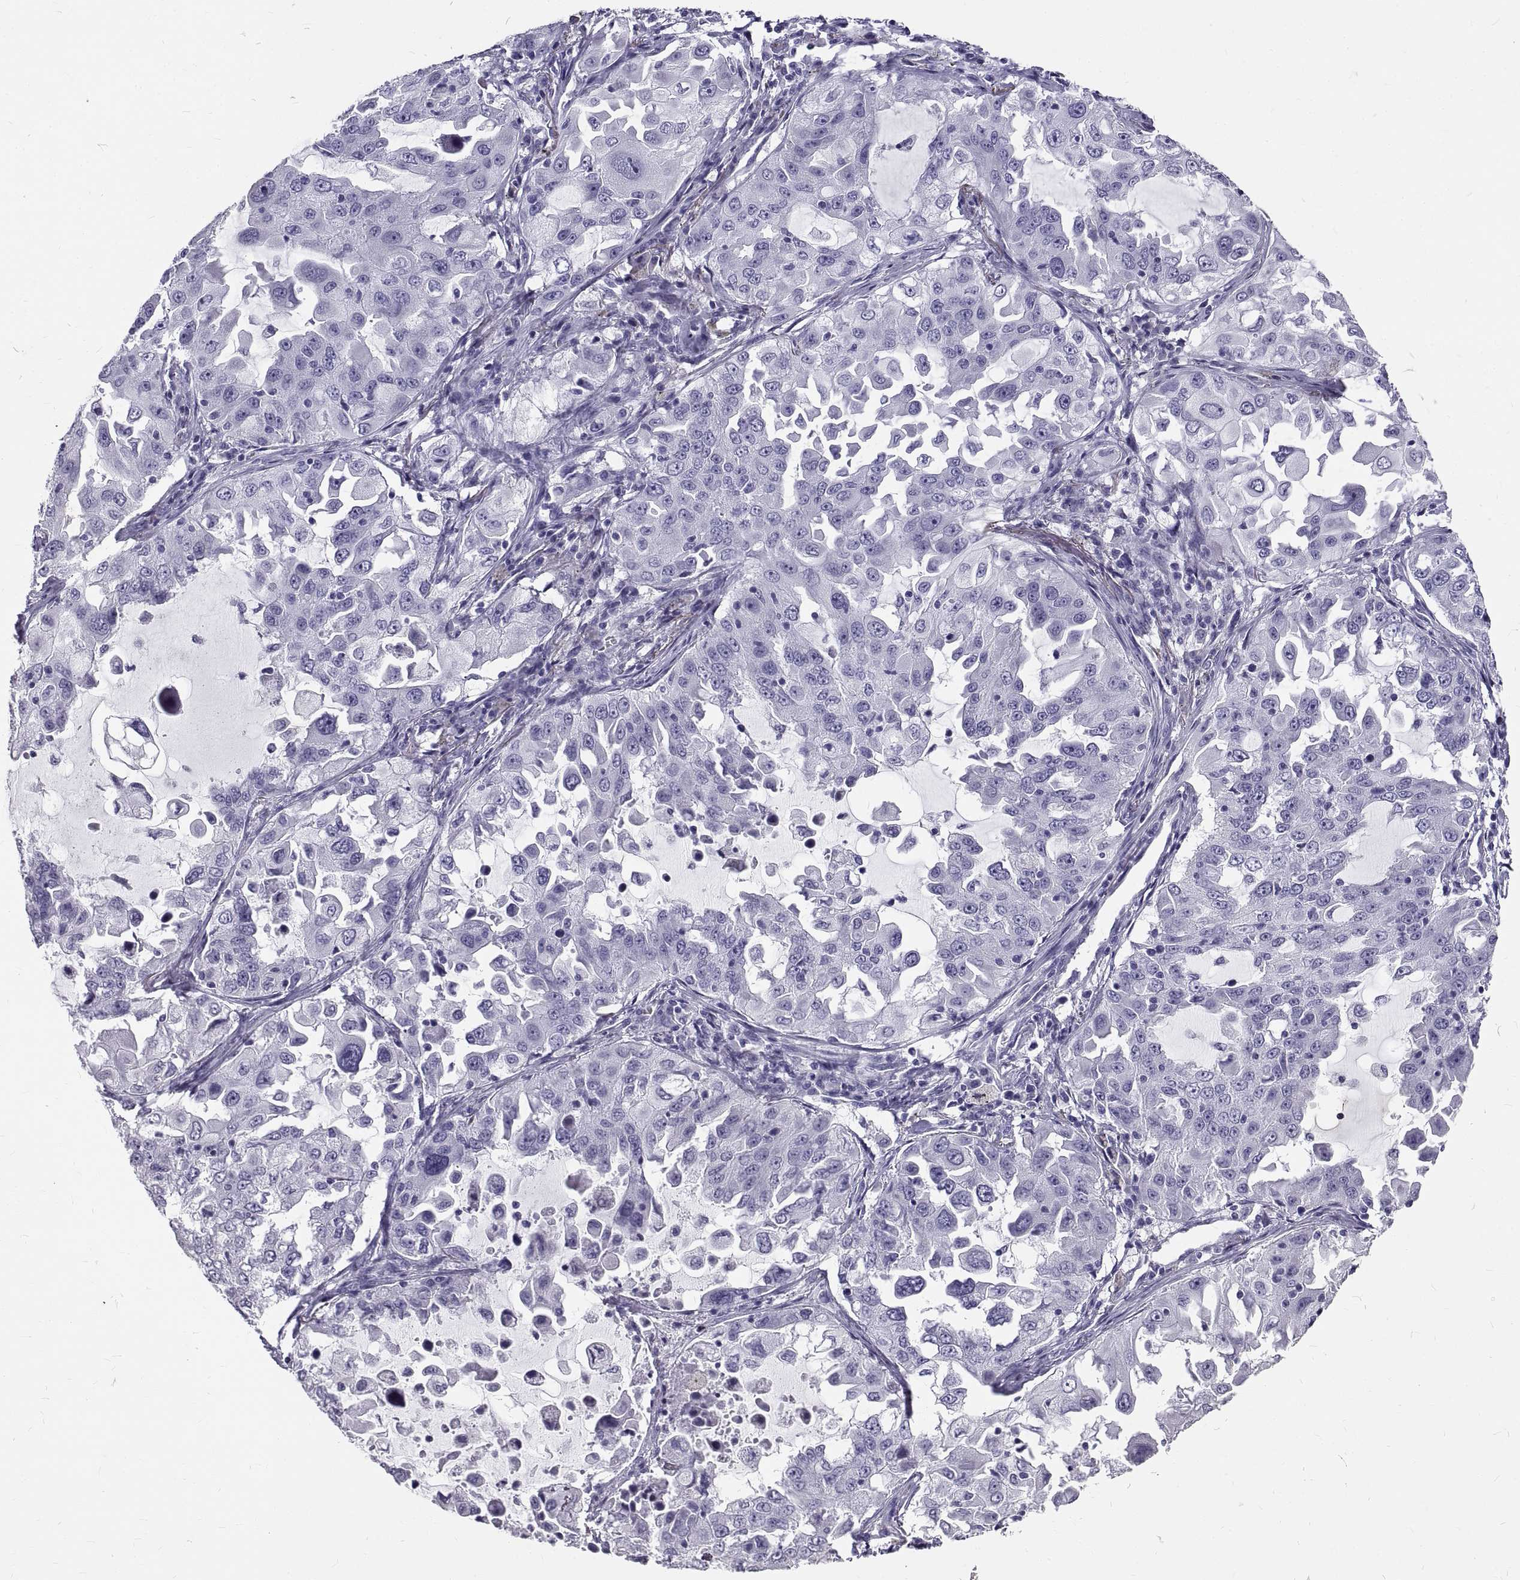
{"staining": {"intensity": "negative", "quantity": "none", "location": "none"}, "tissue": "lung cancer", "cell_type": "Tumor cells", "image_type": "cancer", "snomed": [{"axis": "morphology", "description": "Adenocarcinoma, NOS"}, {"axis": "topography", "description": "Lung"}], "caption": "DAB (3,3'-diaminobenzidine) immunohistochemical staining of human lung cancer demonstrates no significant positivity in tumor cells.", "gene": "GNG12", "patient": {"sex": "female", "age": 61}}